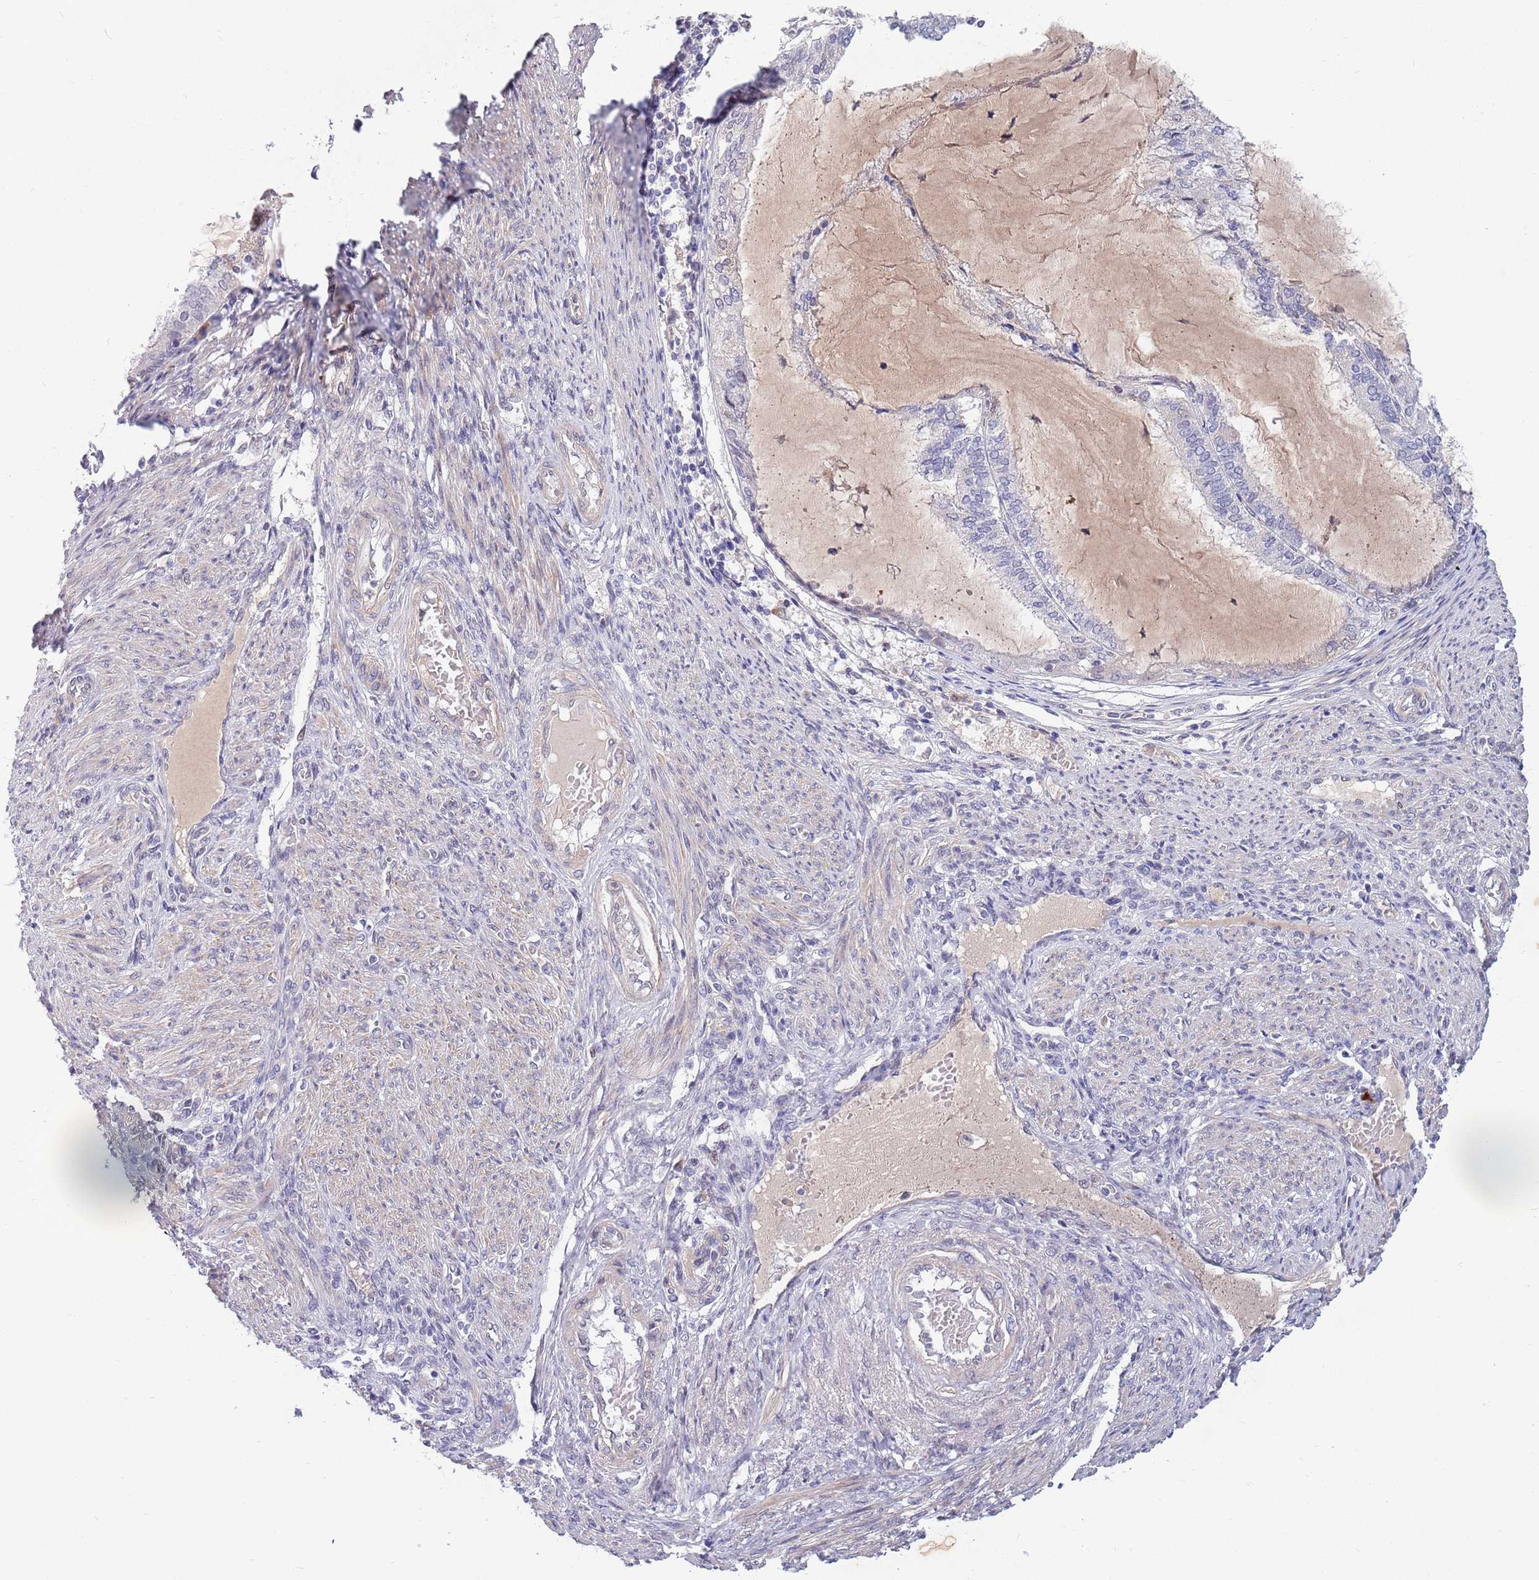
{"staining": {"intensity": "negative", "quantity": "none", "location": "none"}, "tissue": "endometrial cancer", "cell_type": "Tumor cells", "image_type": "cancer", "snomed": [{"axis": "morphology", "description": "Adenocarcinoma, NOS"}, {"axis": "topography", "description": "Endometrium"}], "caption": "Protein analysis of endometrial cancer (adenocarcinoma) shows no significant positivity in tumor cells.", "gene": "NLRP6", "patient": {"sex": "female", "age": 81}}